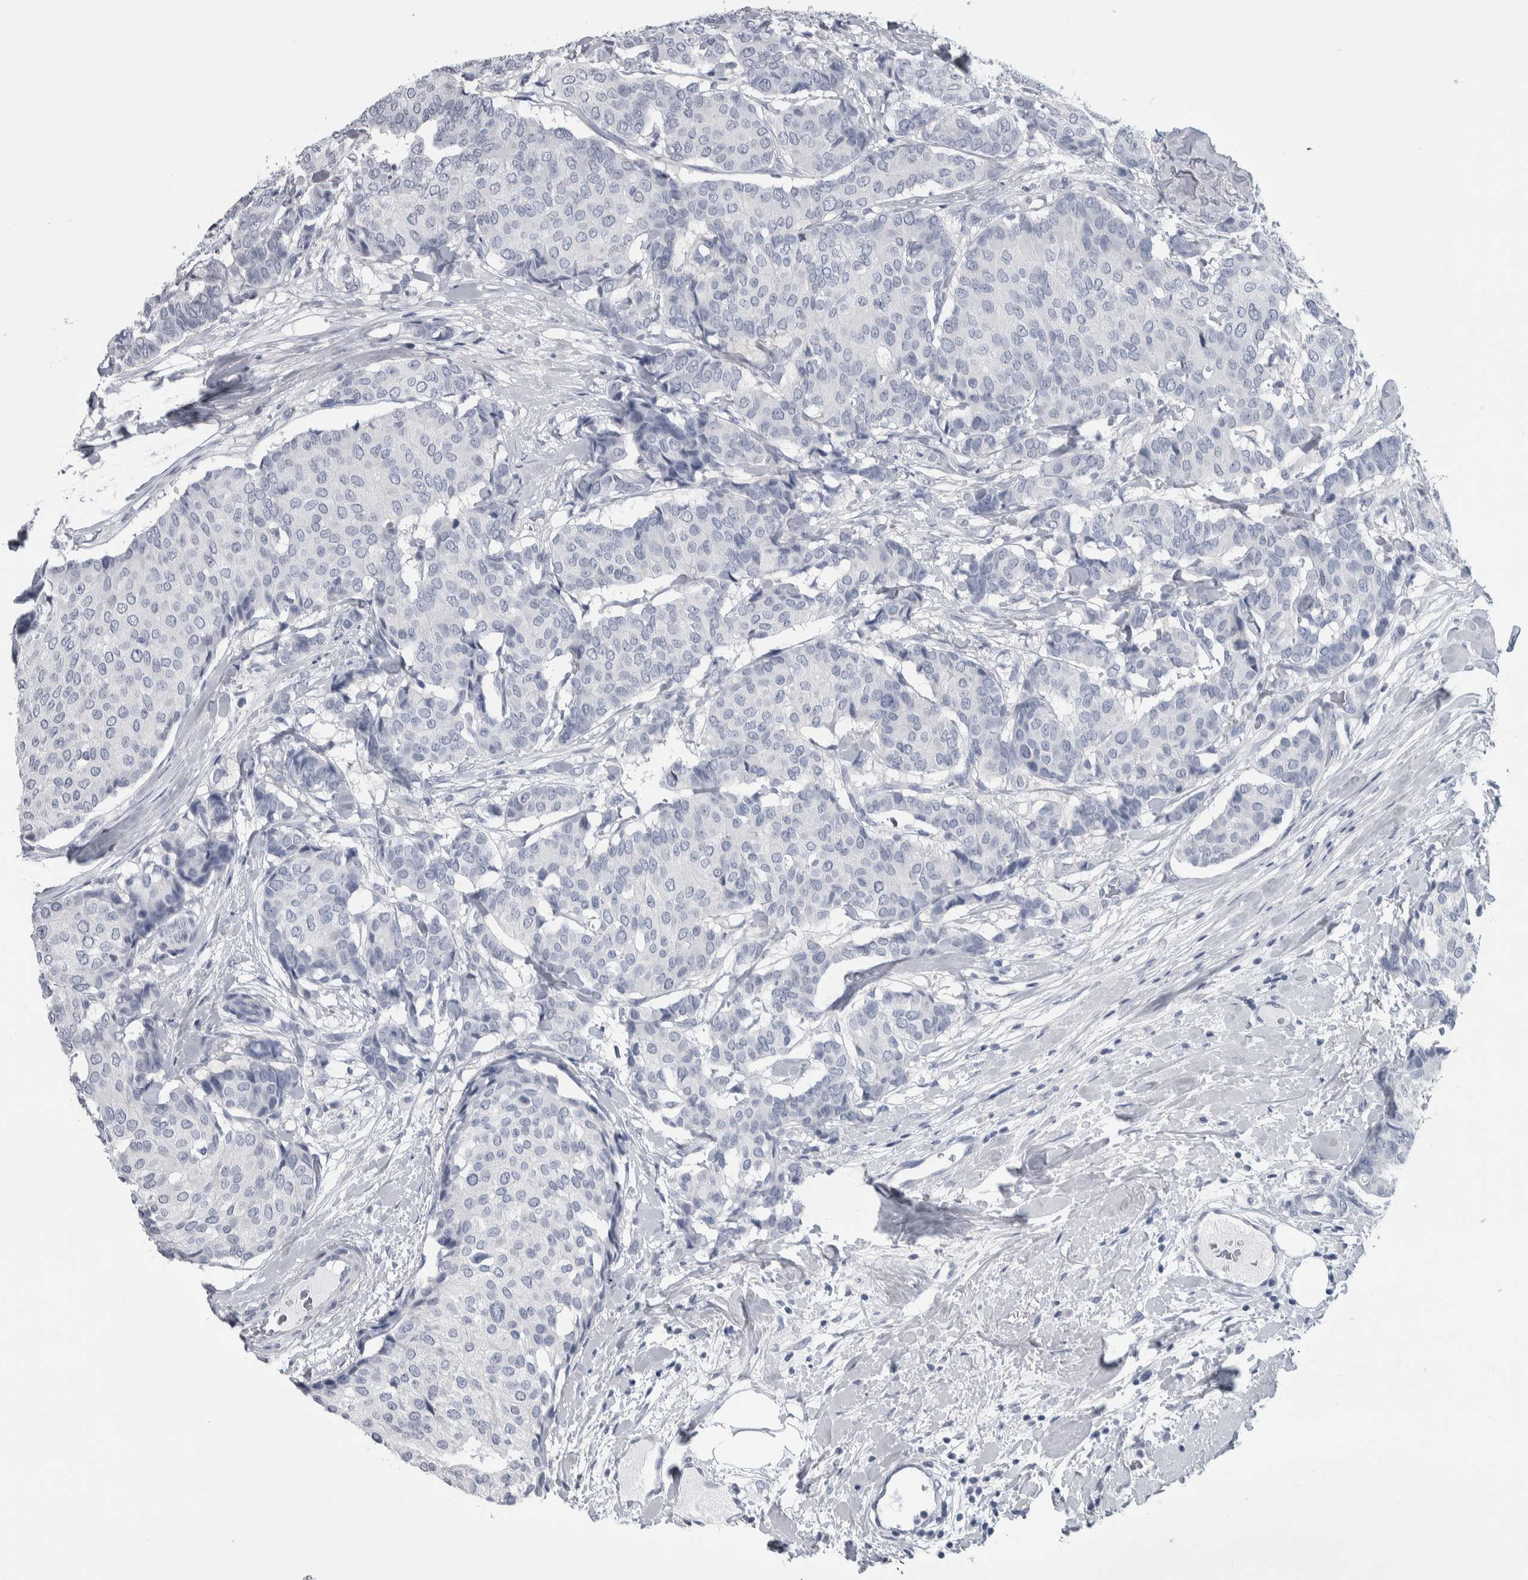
{"staining": {"intensity": "negative", "quantity": "none", "location": "none"}, "tissue": "breast cancer", "cell_type": "Tumor cells", "image_type": "cancer", "snomed": [{"axis": "morphology", "description": "Duct carcinoma"}, {"axis": "topography", "description": "Breast"}], "caption": "This is an immunohistochemistry histopathology image of human invasive ductal carcinoma (breast). There is no staining in tumor cells.", "gene": "CDH17", "patient": {"sex": "female", "age": 75}}